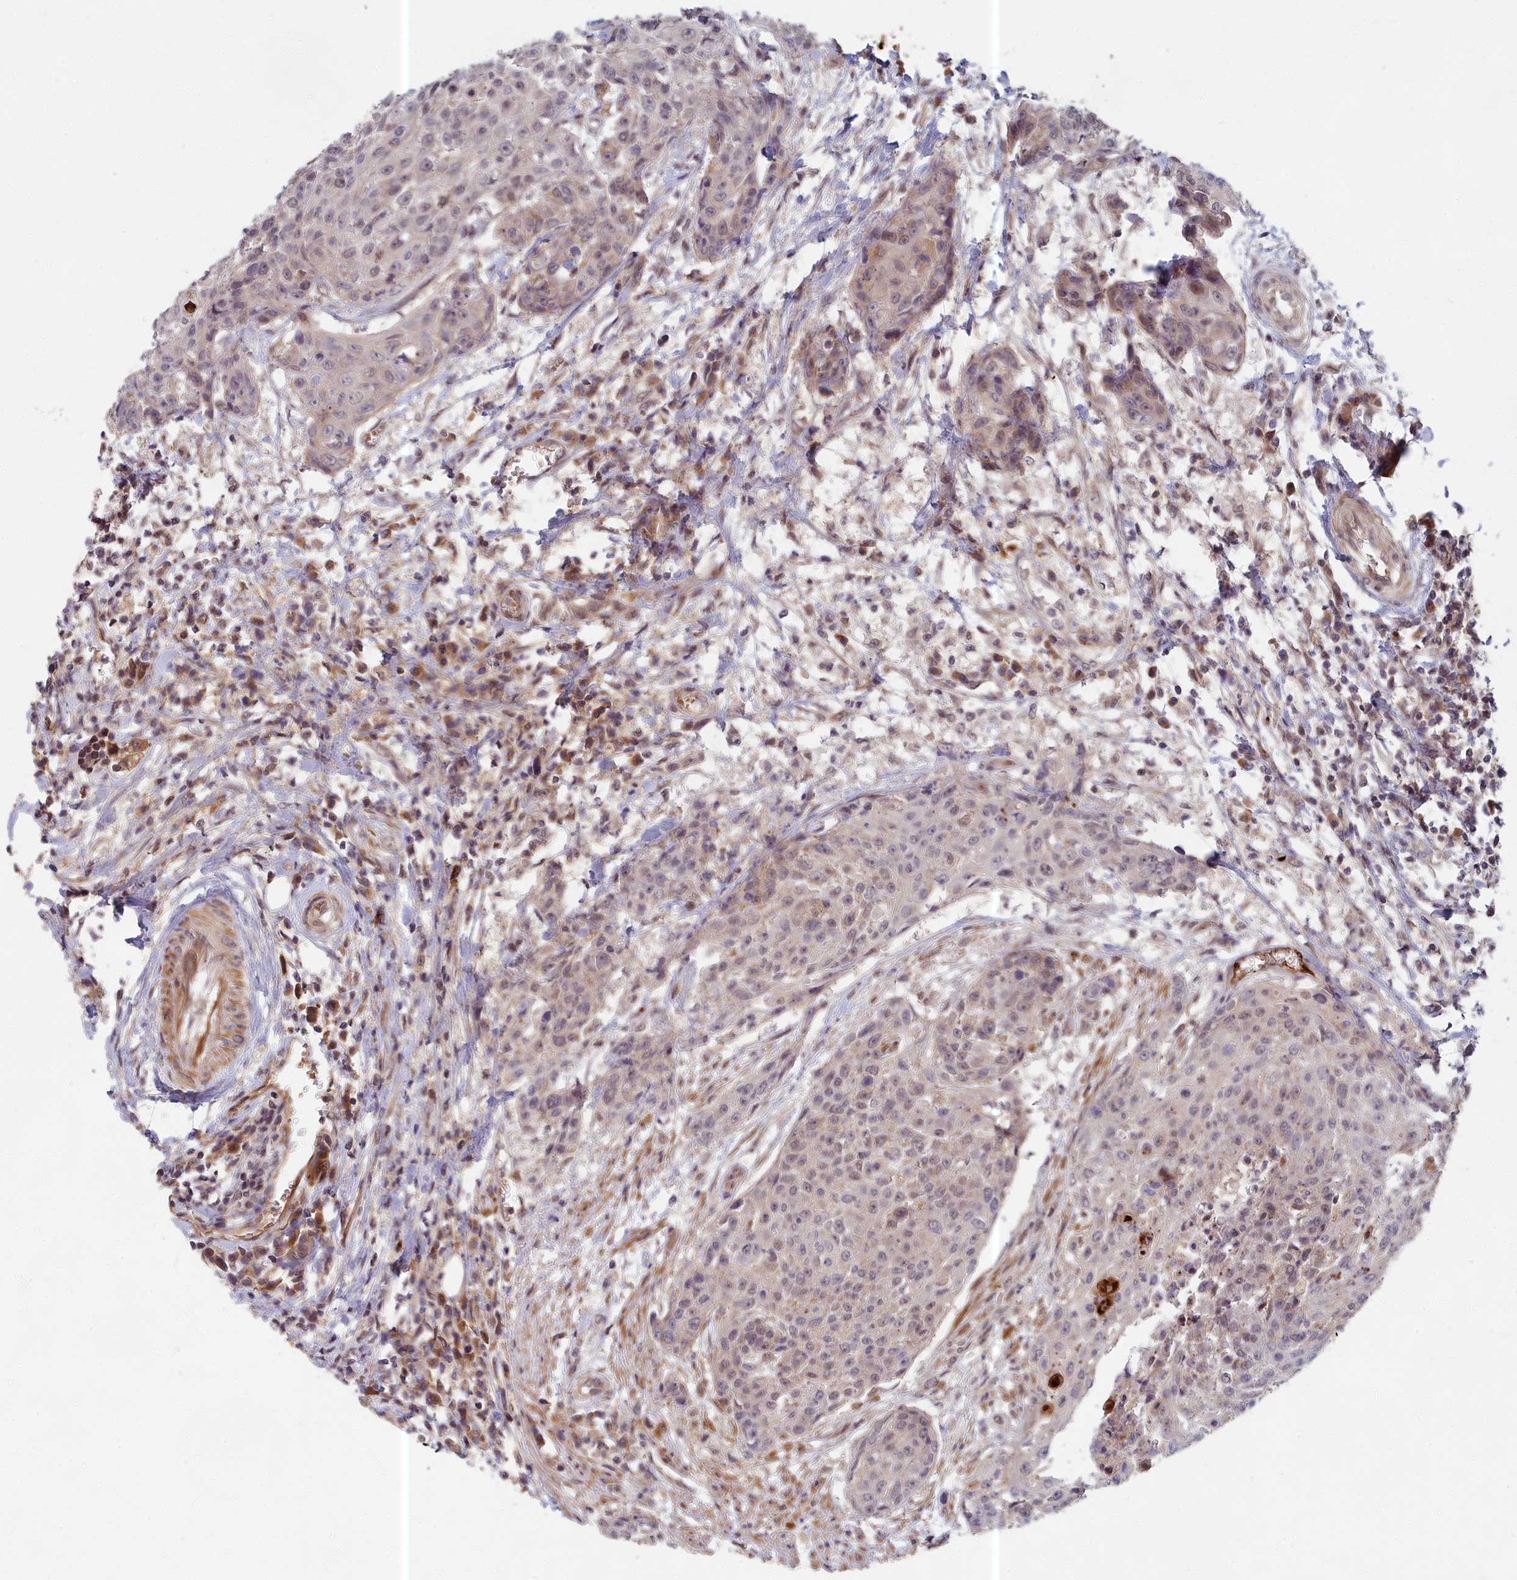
{"staining": {"intensity": "negative", "quantity": "none", "location": "none"}, "tissue": "urothelial cancer", "cell_type": "Tumor cells", "image_type": "cancer", "snomed": [{"axis": "morphology", "description": "Urothelial carcinoma, High grade"}, {"axis": "topography", "description": "Urinary bladder"}], "caption": "Tumor cells are negative for brown protein staining in urothelial cancer.", "gene": "EARS2", "patient": {"sex": "female", "age": 63}}